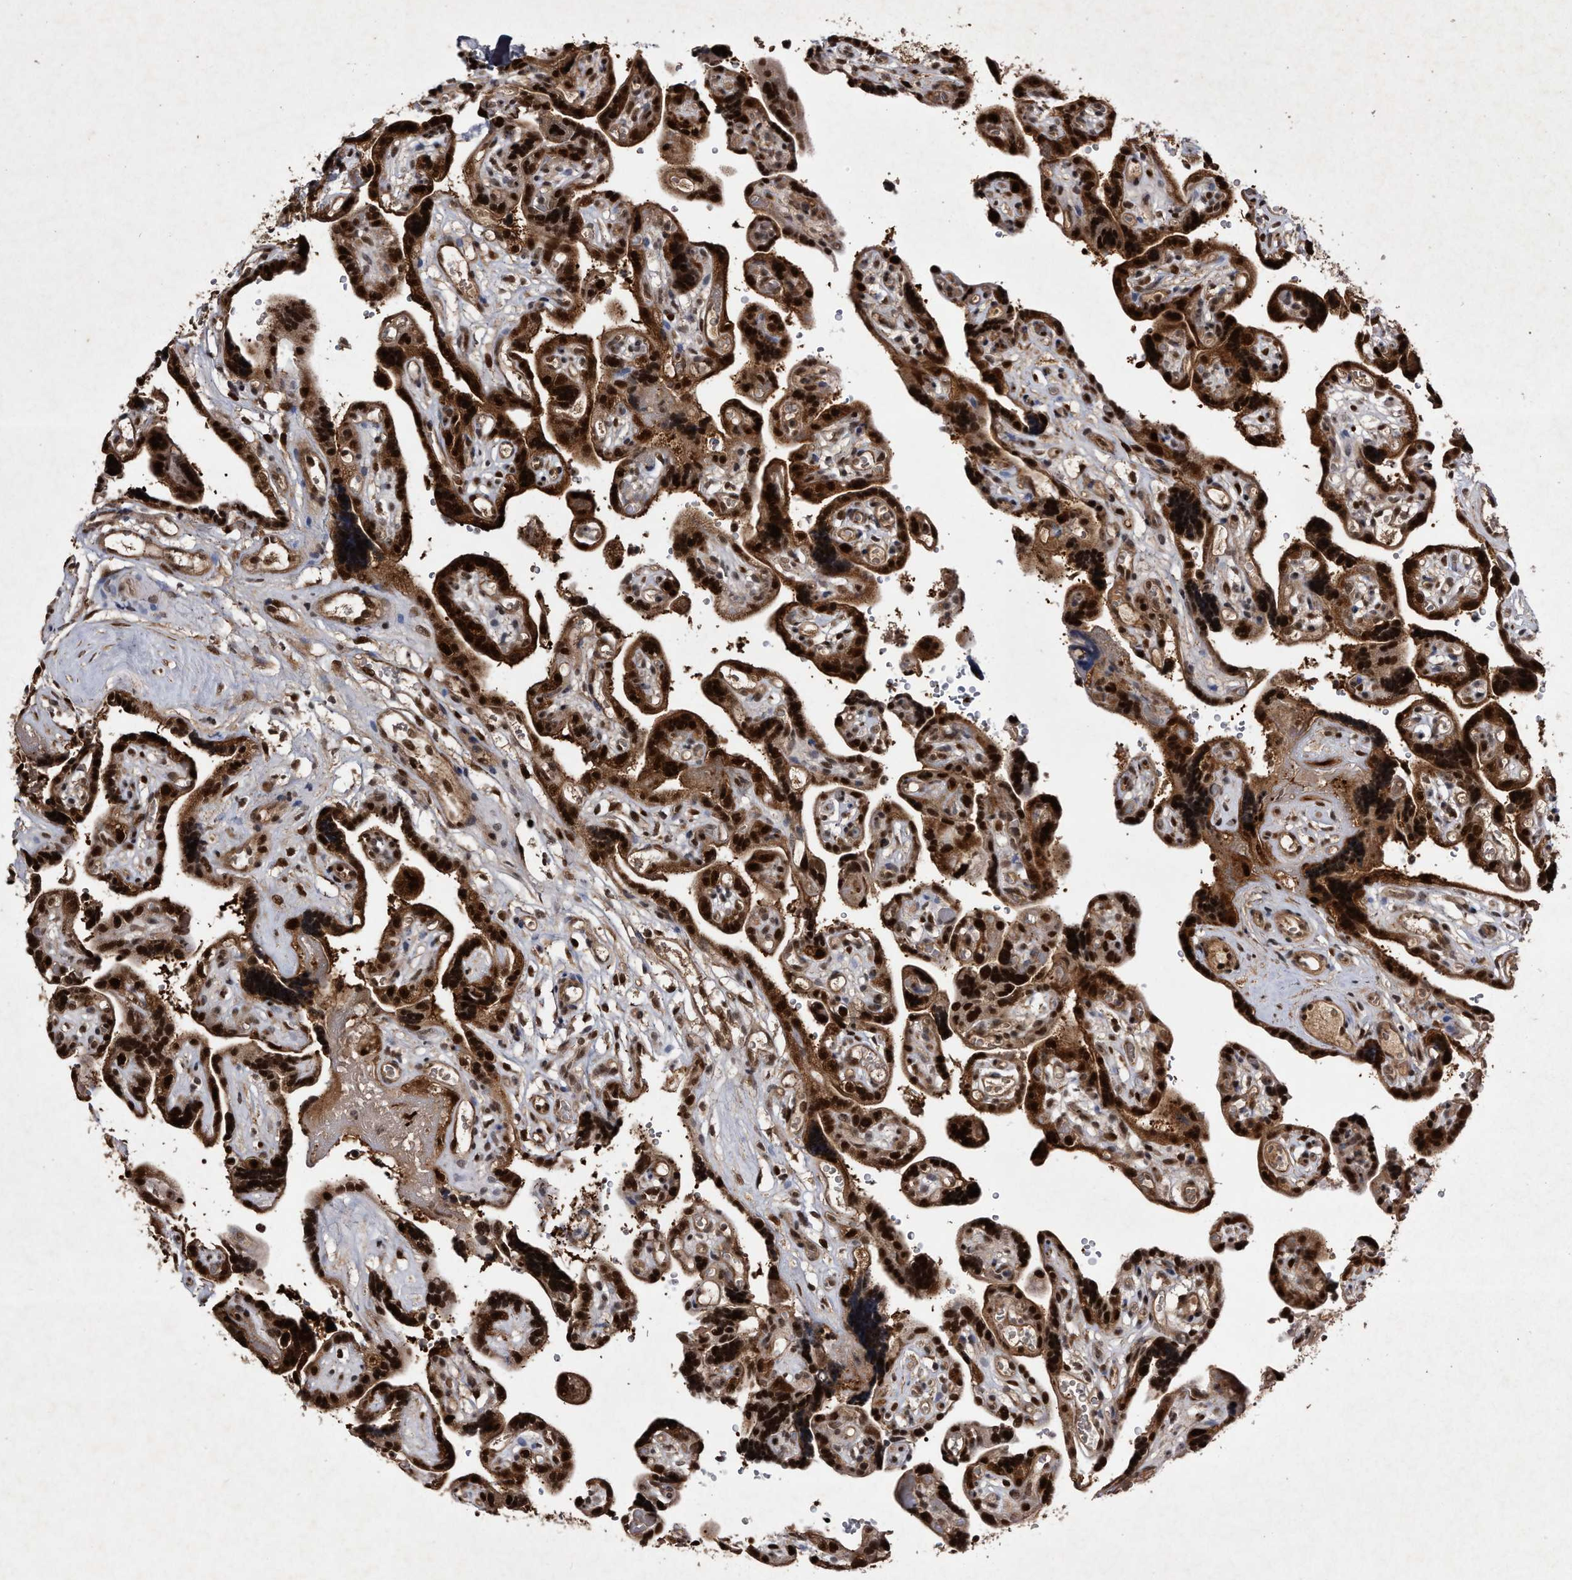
{"staining": {"intensity": "strong", "quantity": ">75%", "location": "cytoplasmic/membranous,nuclear"}, "tissue": "placenta", "cell_type": "Decidual cells", "image_type": "normal", "snomed": [{"axis": "morphology", "description": "Normal tissue, NOS"}, {"axis": "topography", "description": "Placenta"}], "caption": "A brown stain highlights strong cytoplasmic/membranous,nuclear staining of a protein in decidual cells of benign placenta.", "gene": "RAD23B", "patient": {"sex": "female", "age": 30}}